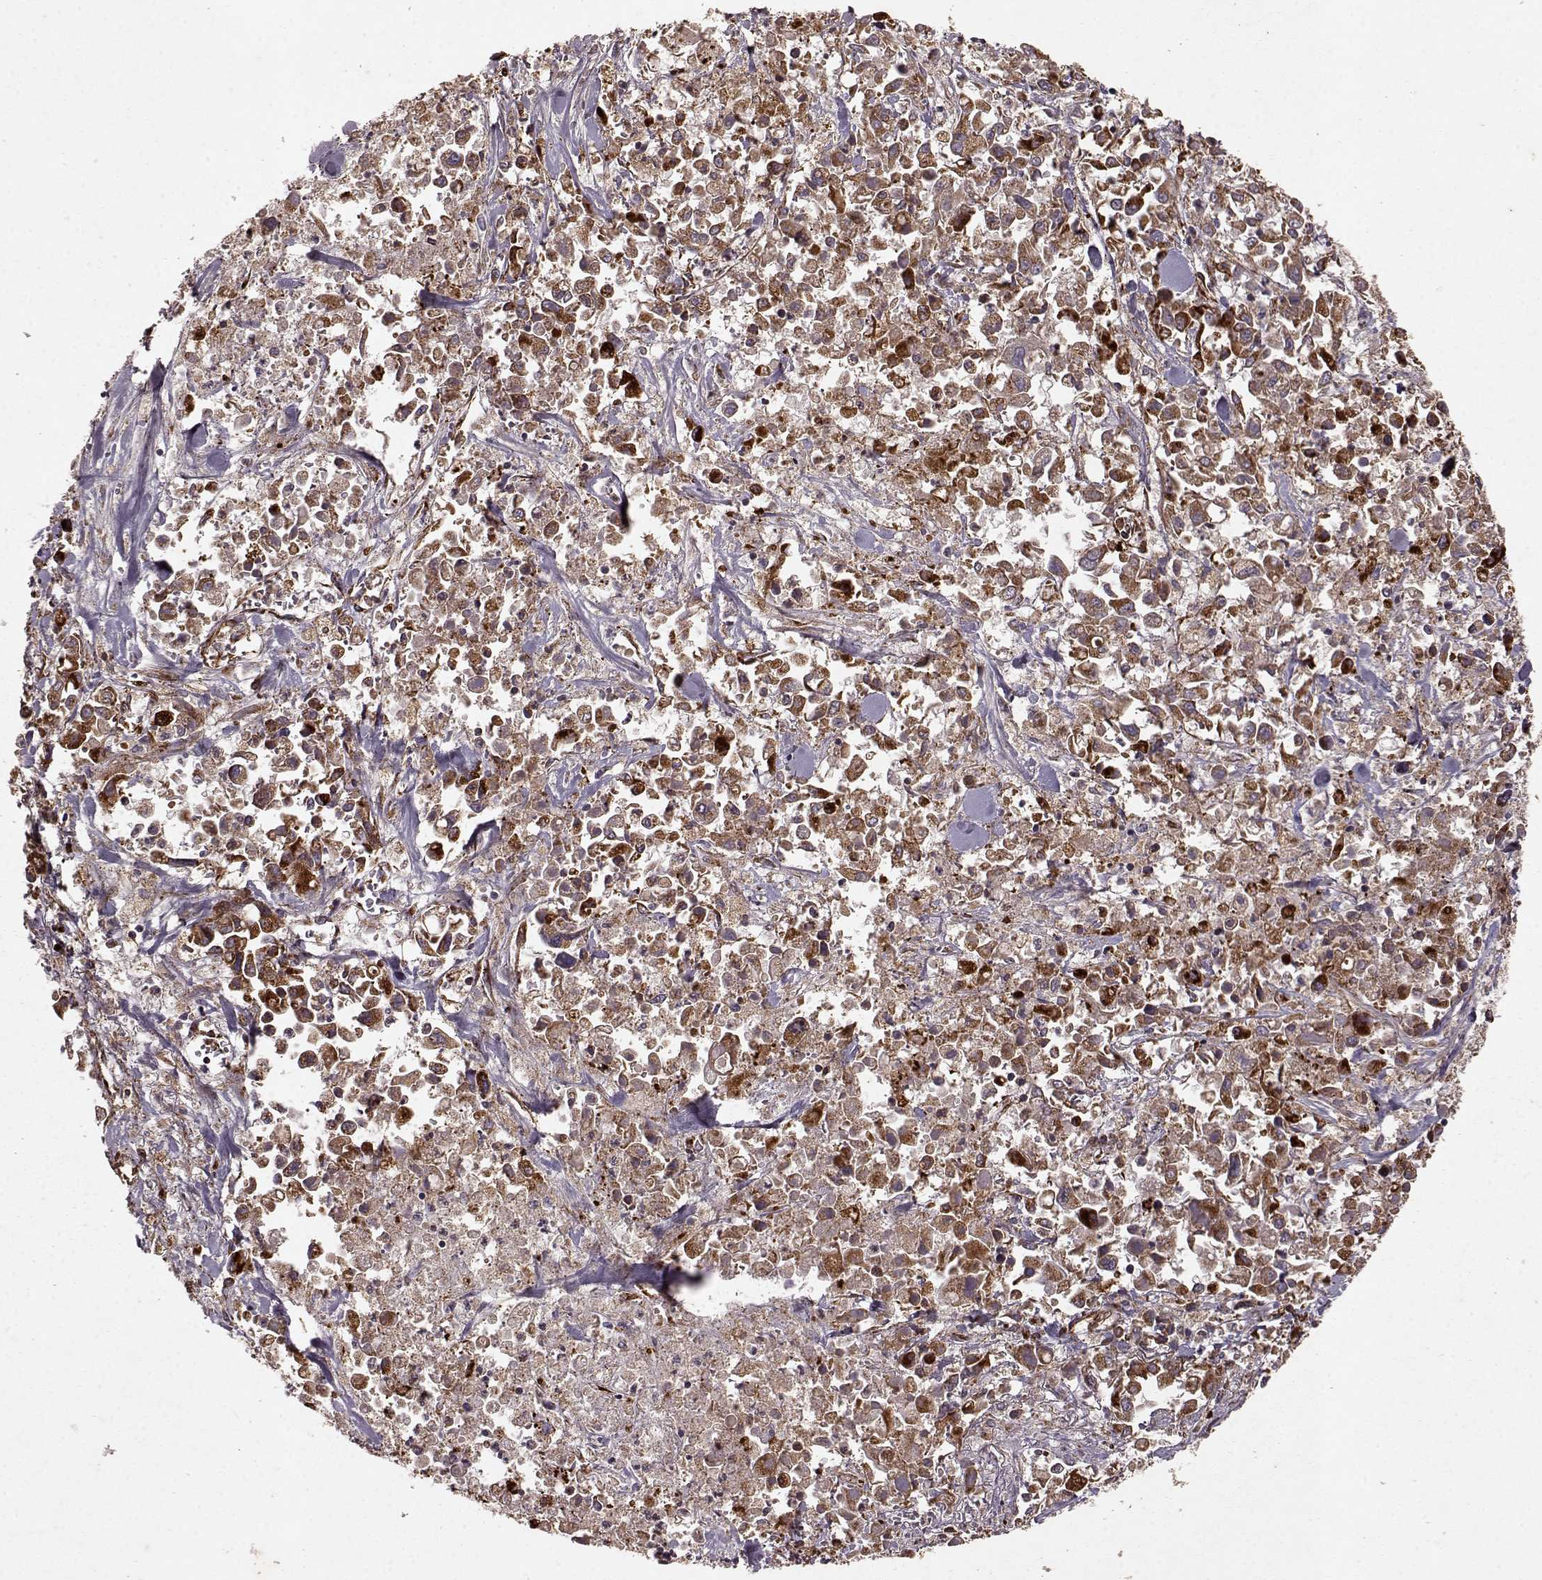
{"staining": {"intensity": "moderate", "quantity": "25%-75%", "location": "cytoplasmic/membranous"}, "tissue": "pancreatic cancer", "cell_type": "Tumor cells", "image_type": "cancer", "snomed": [{"axis": "morphology", "description": "Adenocarcinoma, NOS"}, {"axis": "topography", "description": "Pancreas"}], "caption": "Tumor cells demonstrate medium levels of moderate cytoplasmic/membranous positivity in approximately 25%-75% of cells in human adenocarcinoma (pancreatic).", "gene": "FXN", "patient": {"sex": "female", "age": 83}}